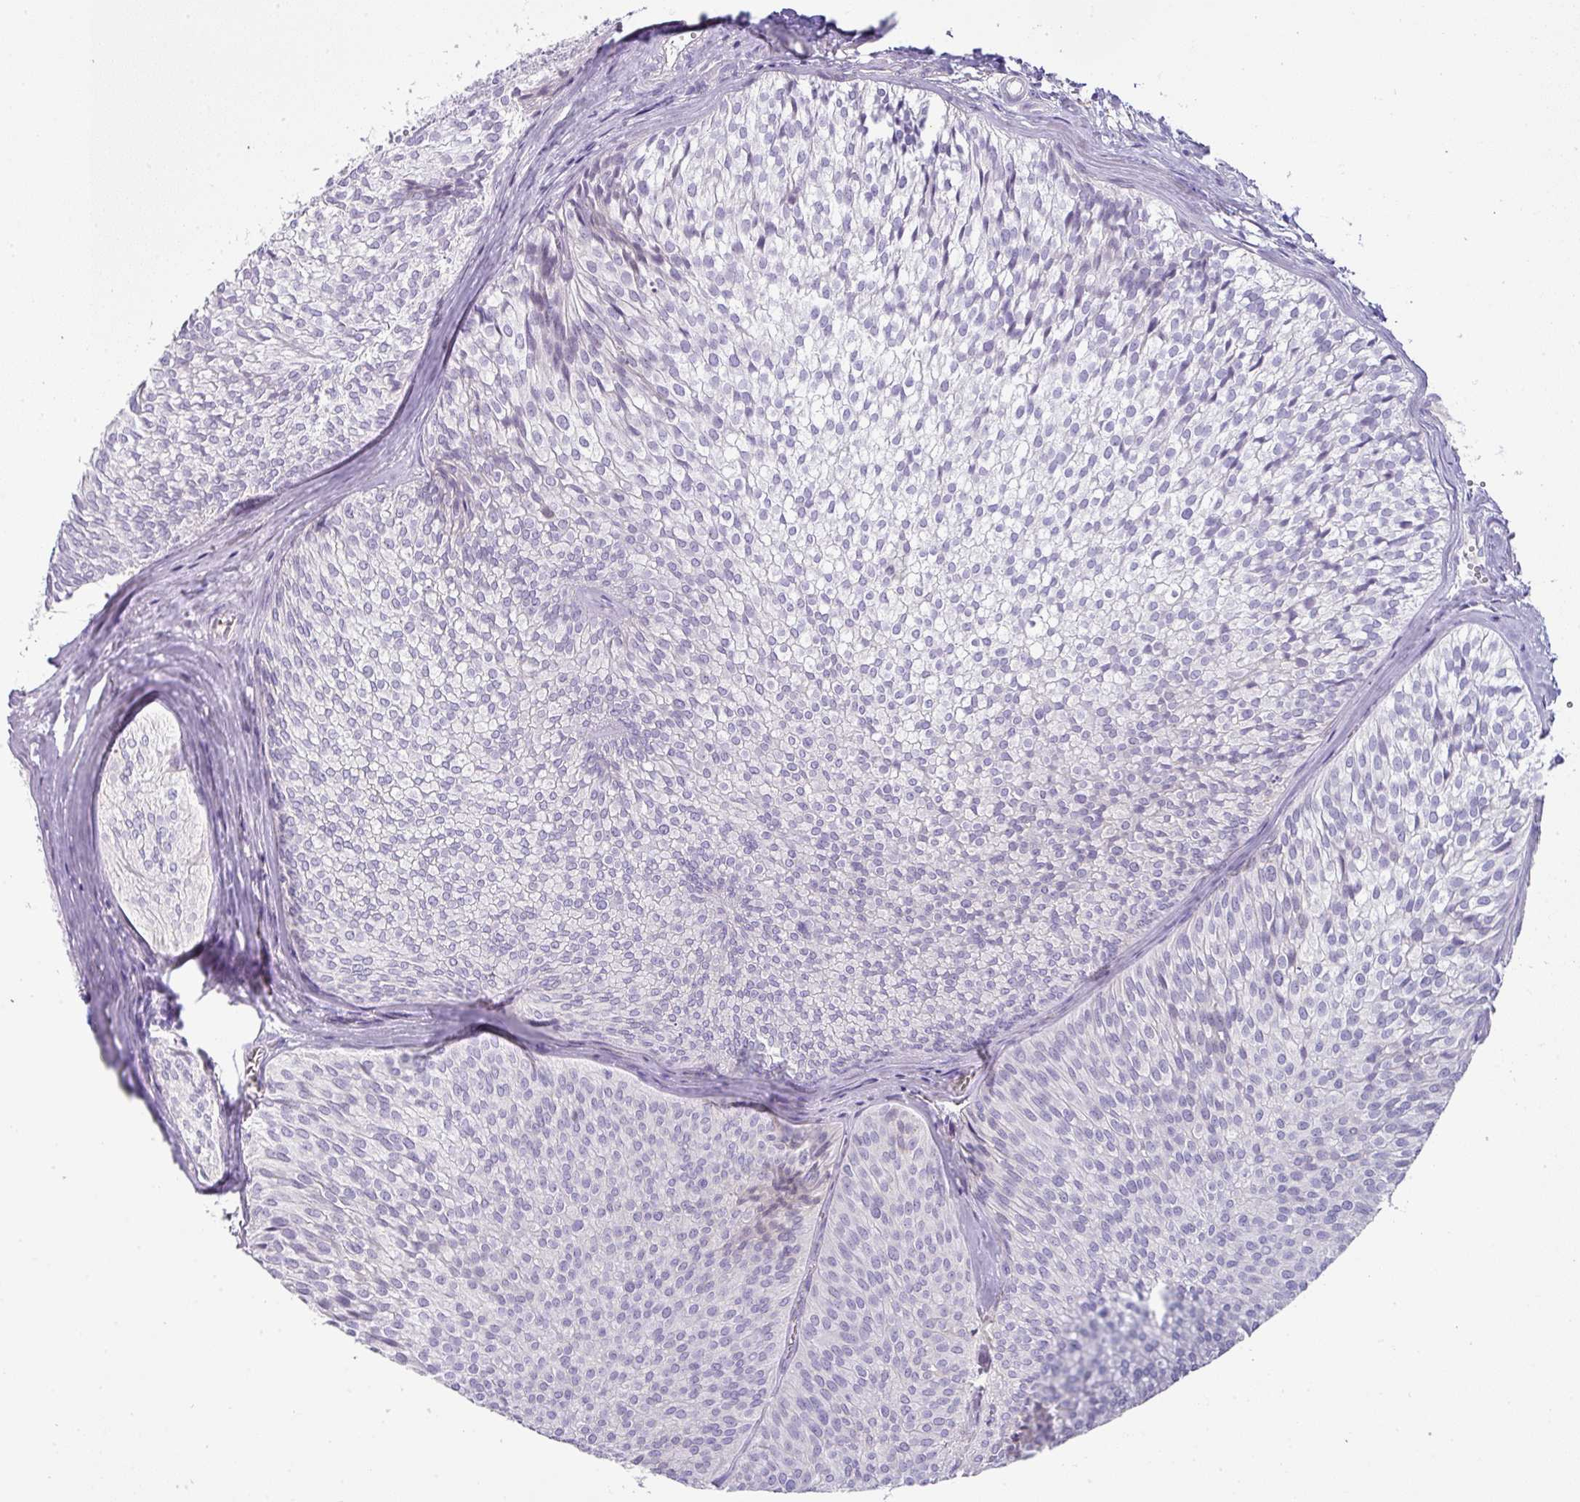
{"staining": {"intensity": "negative", "quantity": "none", "location": "none"}, "tissue": "urothelial cancer", "cell_type": "Tumor cells", "image_type": "cancer", "snomed": [{"axis": "morphology", "description": "Urothelial carcinoma, Low grade"}, {"axis": "topography", "description": "Urinary bladder"}], "caption": "This is an immunohistochemistry photomicrograph of low-grade urothelial carcinoma. There is no expression in tumor cells.", "gene": "OR52N1", "patient": {"sex": "male", "age": 91}}